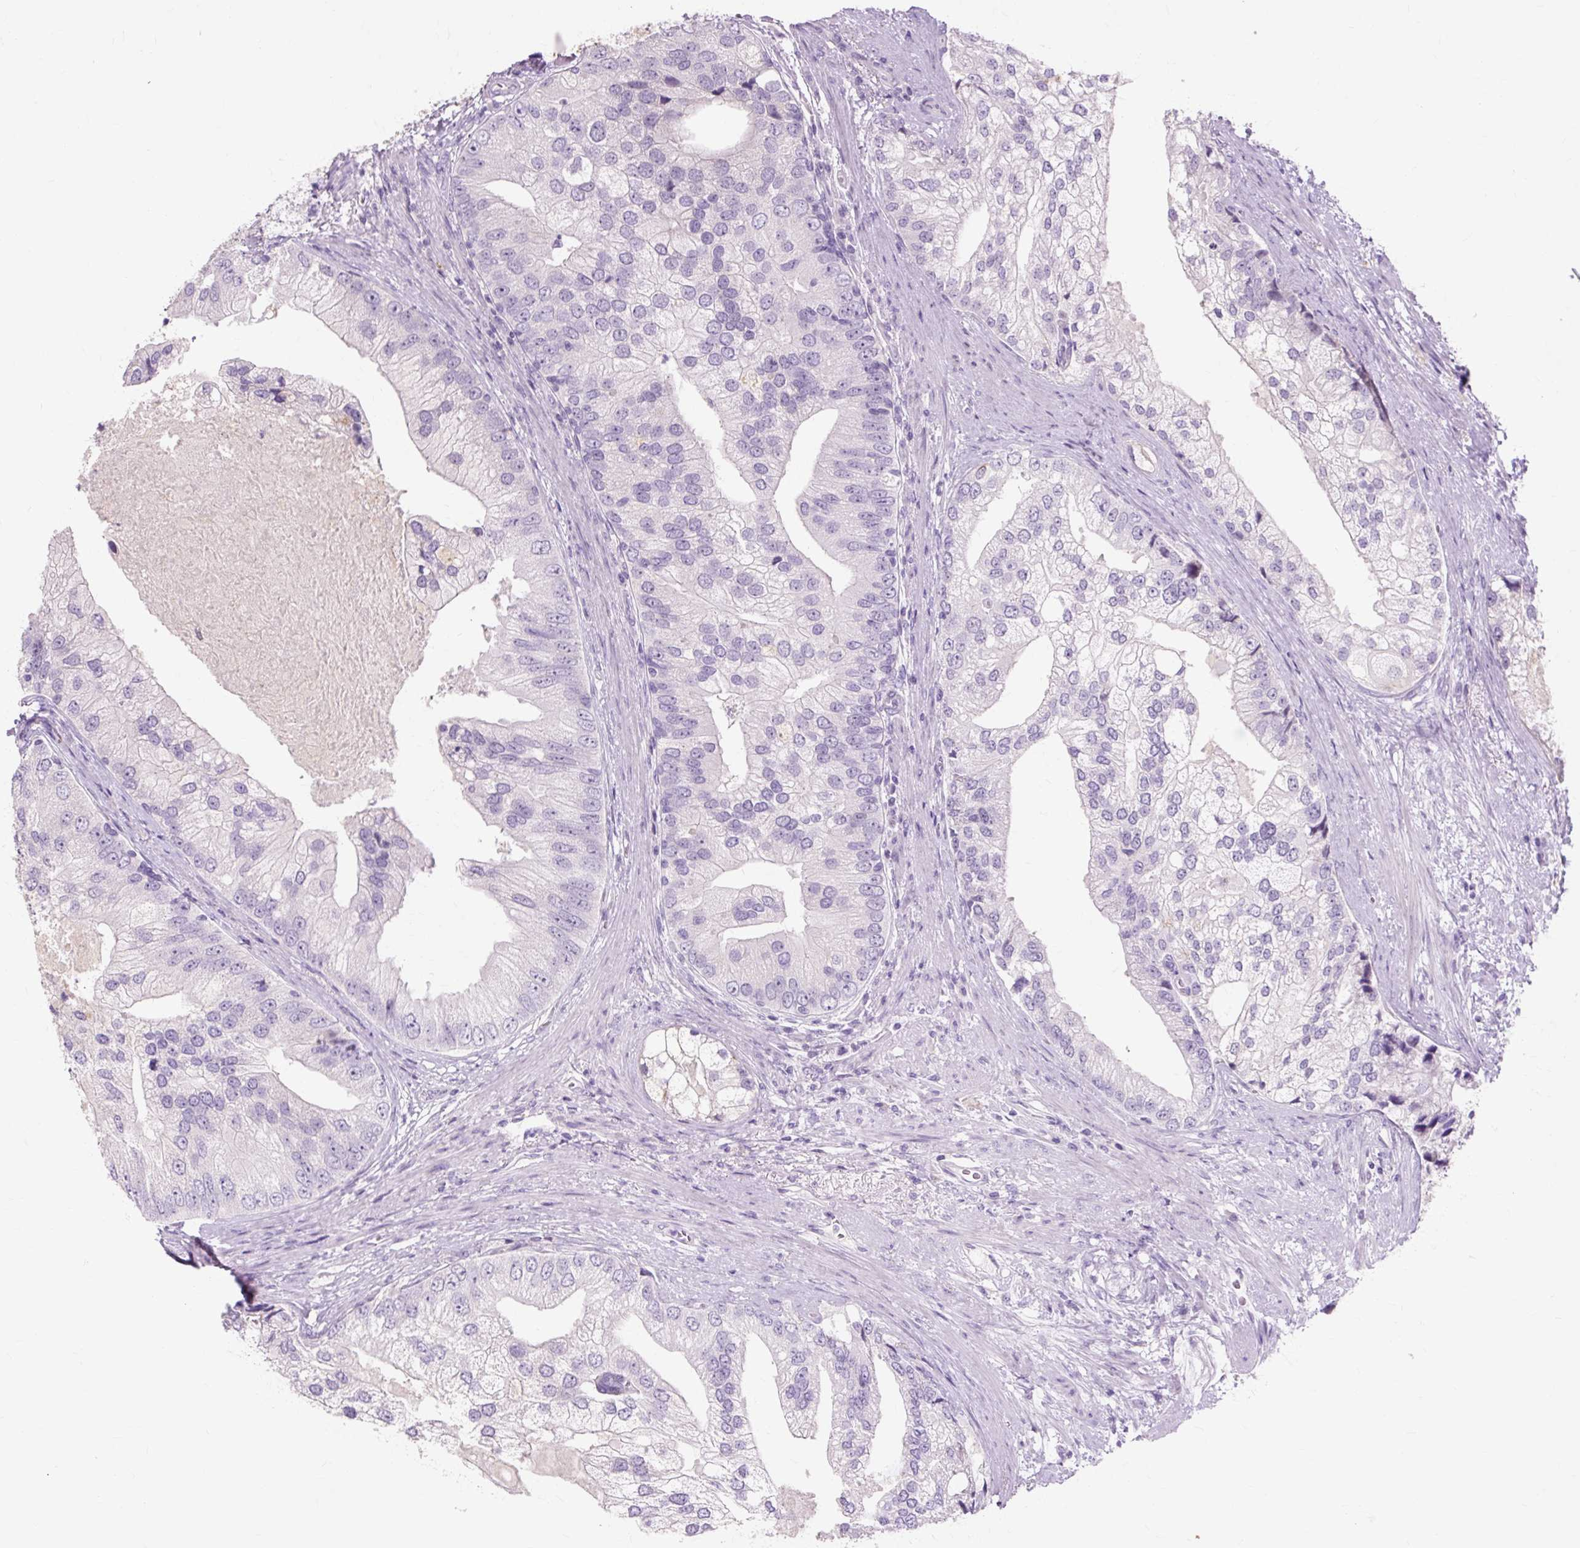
{"staining": {"intensity": "negative", "quantity": "none", "location": "none"}, "tissue": "prostate cancer", "cell_type": "Tumor cells", "image_type": "cancer", "snomed": [{"axis": "morphology", "description": "Adenocarcinoma, High grade"}, {"axis": "topography", "description": "Prostate"}], "caption": "There is no significant expression in tumor cells of adenocarcinoma (high-grade) (prostate).", "gene": "IRX2", "patient": {"sex": "male", "age": 70}}